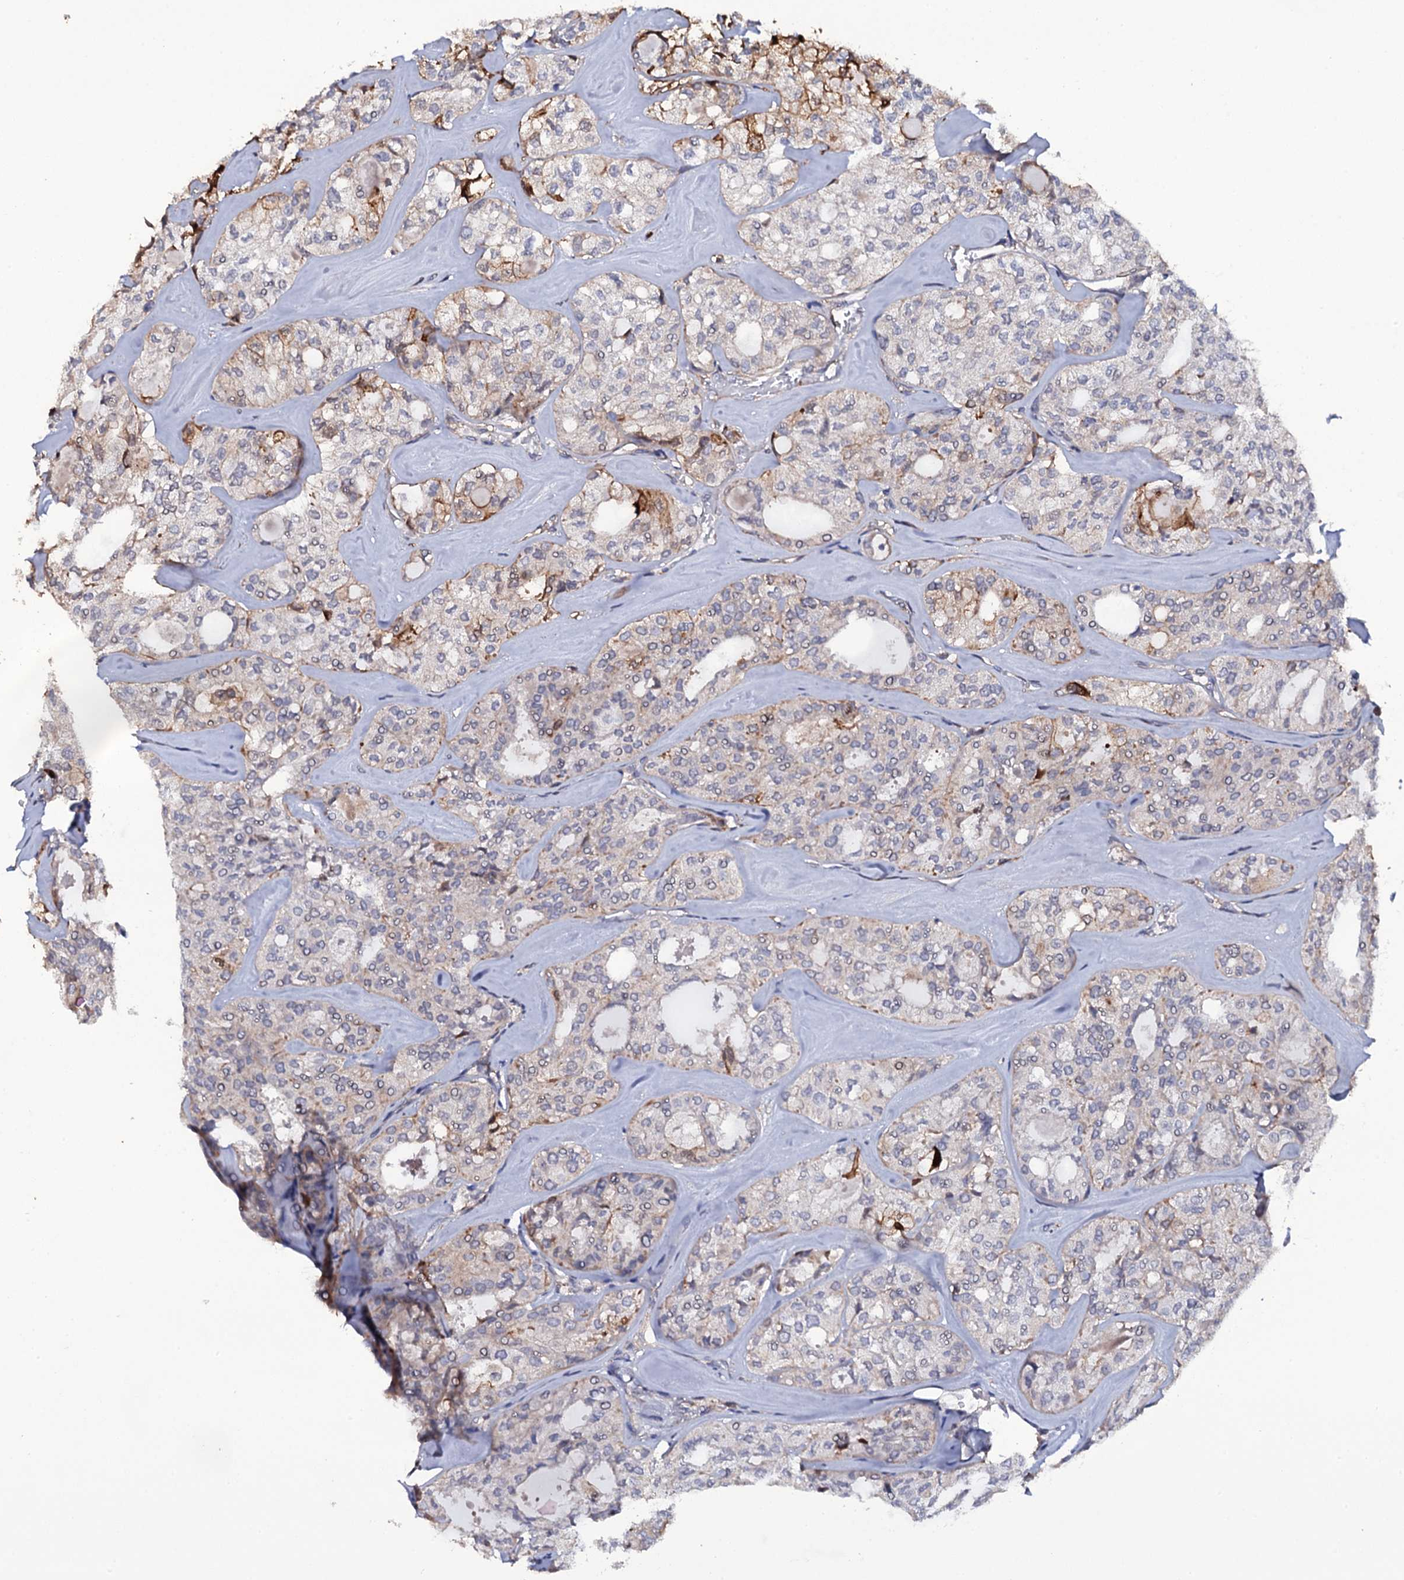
{"staining": {"intensity": "weak", "quantity": "<25%", "location": "cytoplasmic/membranous"}, "tissue": "thyroid cancer", "cell_type": "Tumor cells", "image_type": "cancer", "snomed": [{"axis": "morphology", "description": "Follicular adenoma carcinoma, NOS"}, {"axis": "topography", "description": "Thyroid gland"}], "caption": "Thyroid cancer was stained to show a protein in brown. There is no significant staining in tumor cells. (DAB IHC with hematoxylin counter stain).", "gene": "TTC23", "patient": {"sex": "male", "age": 75}}